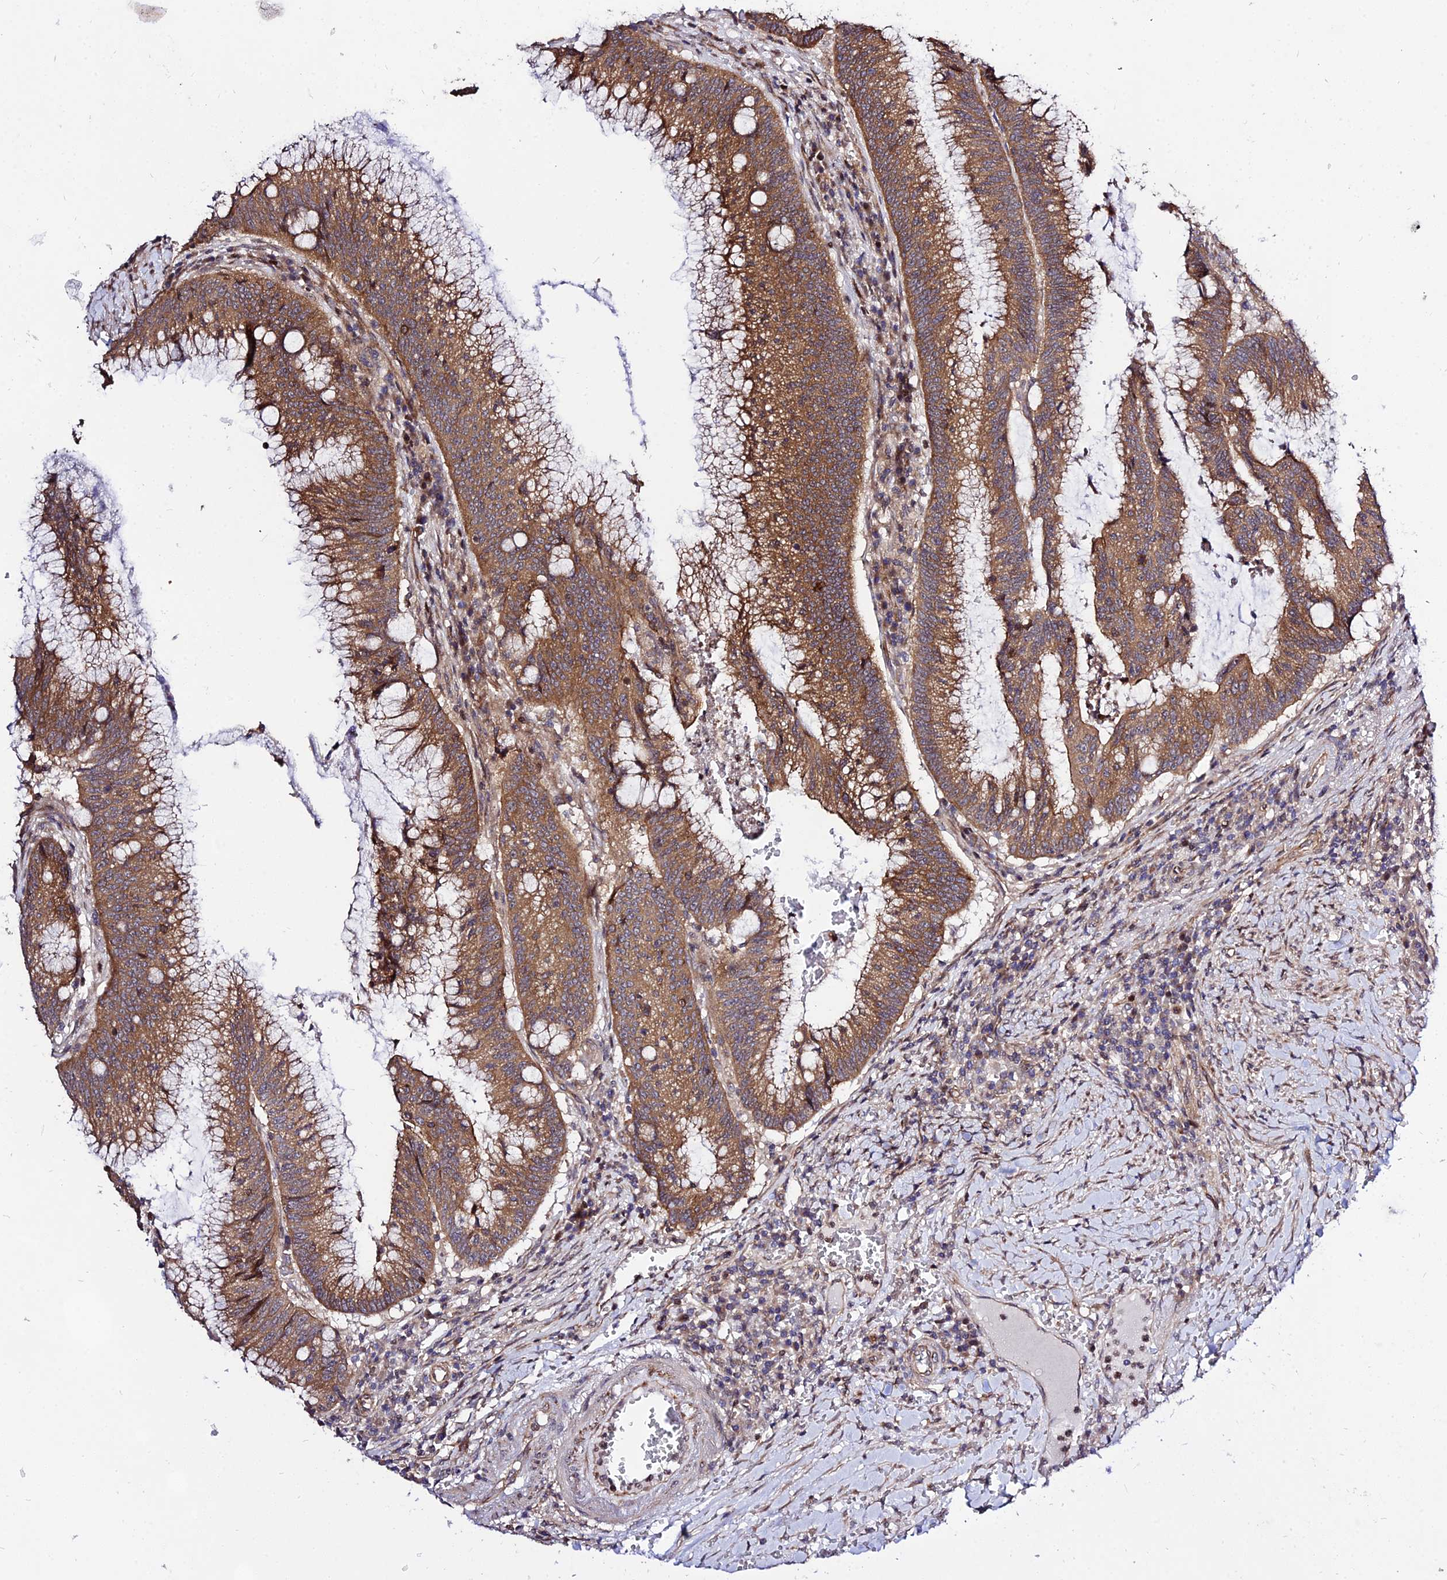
{"staining": {"intensity": "strong", "quantity": ">75%", "location": "cytoplasmic/membranous"}, "tissue": "colorectal cancer", "cell_type": "Tumor cells", "image_type": "cancer", "snomed": [{"axis": "morphology", "description": "Adenocarcinoma, NOS"}, {"axis": "topography", "description": "Rectum"}], "caption": "The immunohistochemical stain shows strong cytoplasmic/membranous positivity in tumor cells of adenocarcinoma (colorectal) tissue. Immunohistochemistry (ihc) stains the protein of interest in brown and the nuclei are stained blue.", "gene": "SMG6", "patient": {"sex": "female", "age": 77}}